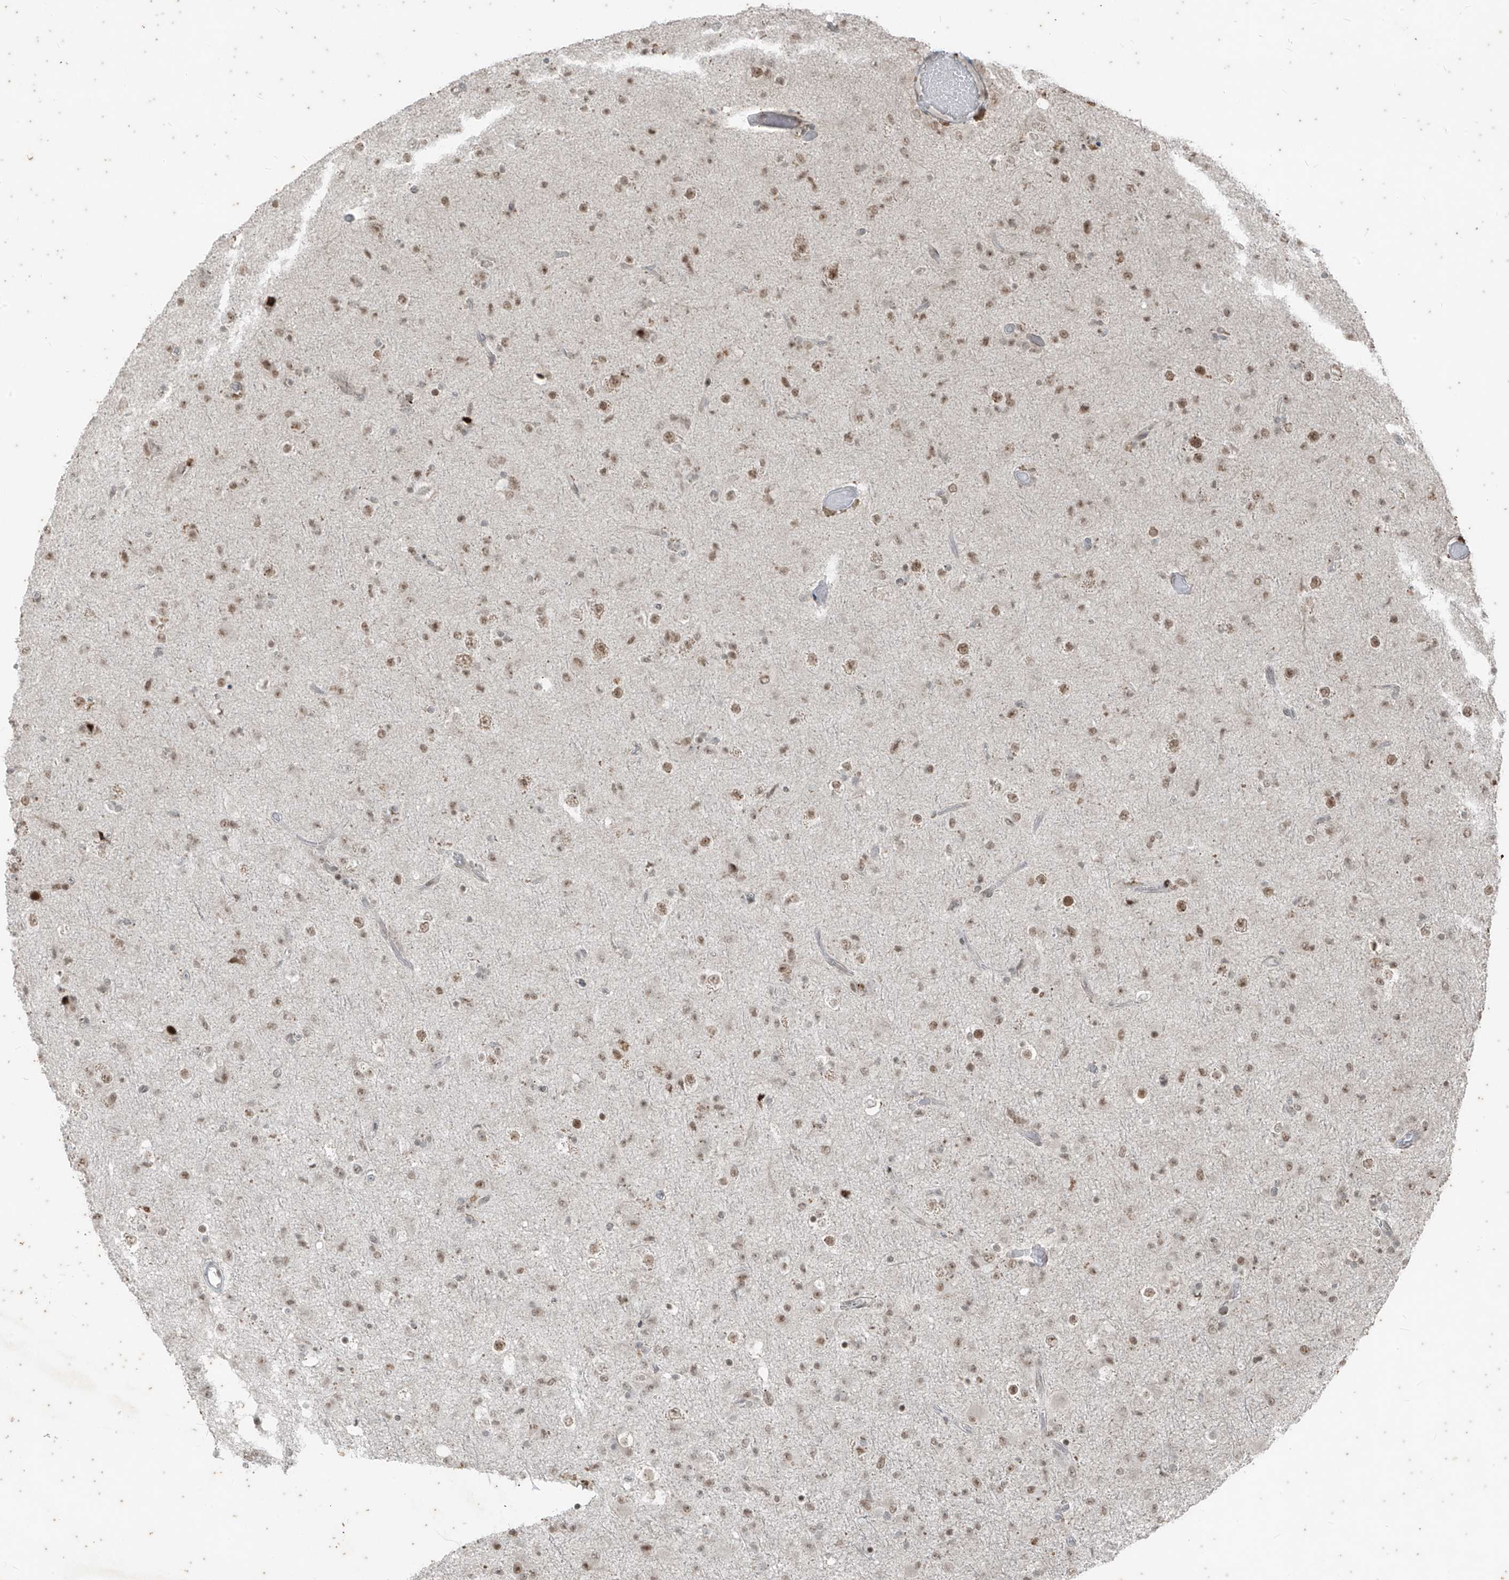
{"staining": {"intensity": "weak", "quantity": ">75%", "location": "nuclear"}, "tissue": "glioma", "cell_type": "Tumor cells", "image_type": "cancer", "snomed": [{"axis": "morphology", "description": "Glioma, malignant, Low grade"}, {"axis": "topography", "description": "Brain"}], "caption": "Human low-grade glioma (malignant) stained for a protein (brown) shows weak nuclear positive positivity in approximately >75% of tumor cells.", "gene": "ZNF354B", "patient": {"sex": "male", "age": 65}}